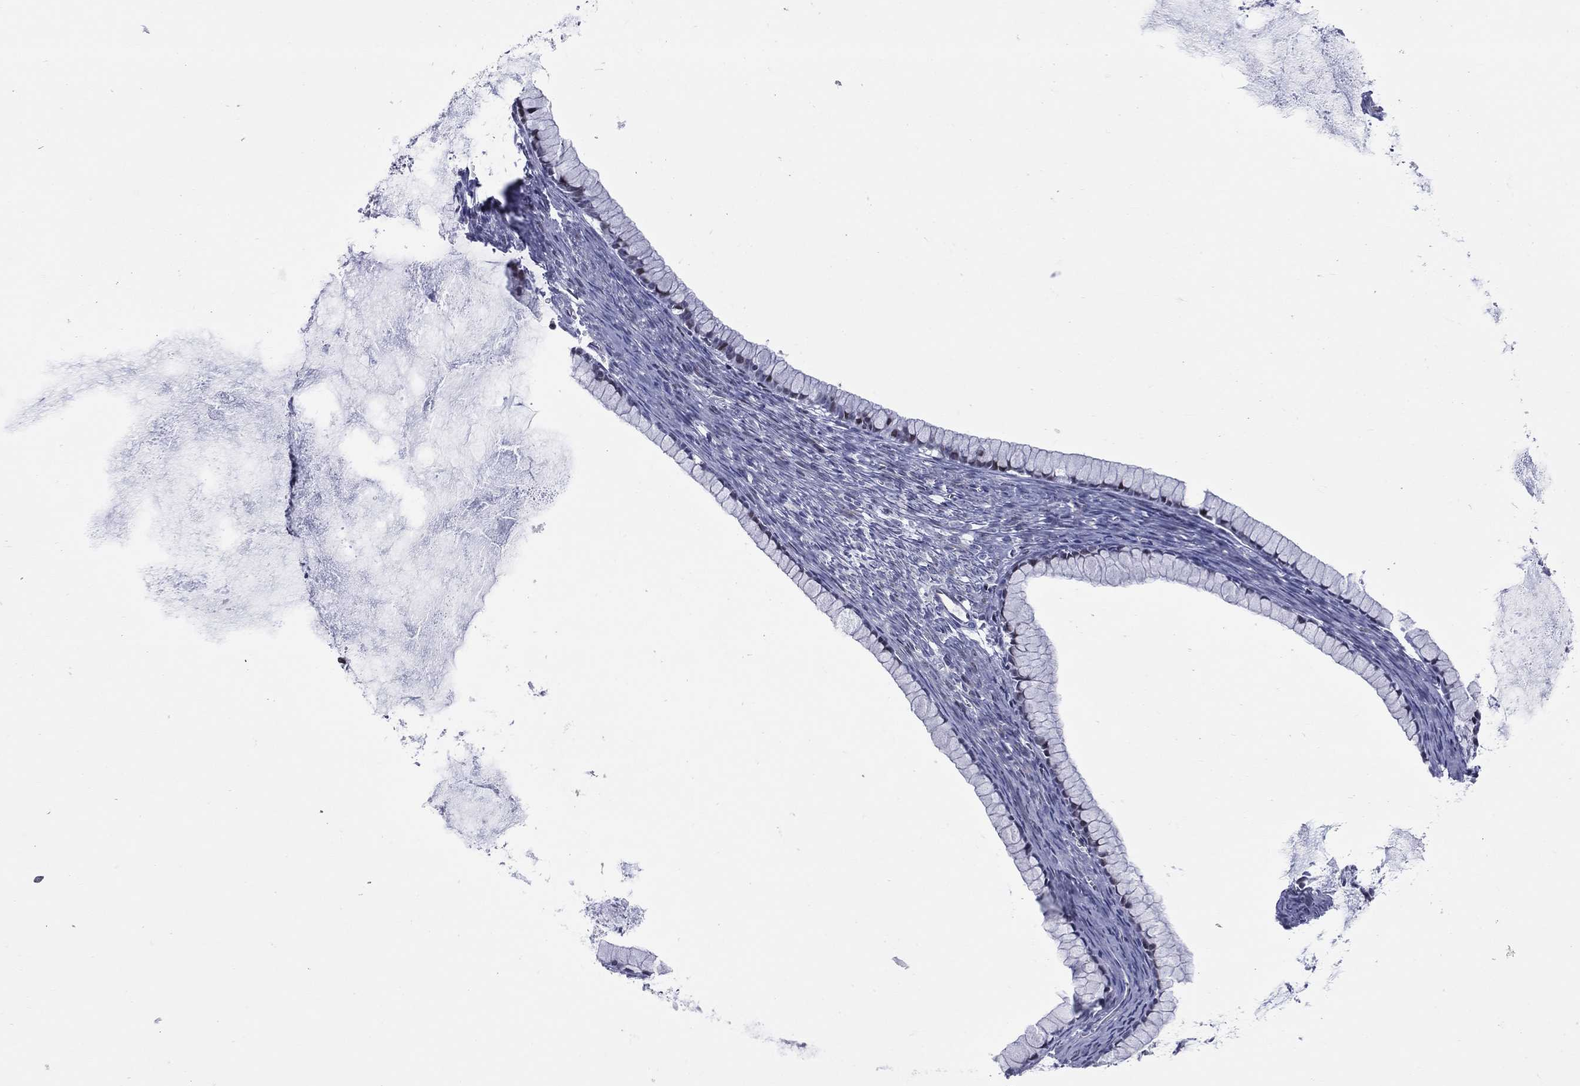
{"staining": {"intensity": "negative", "quantity": "none", "location": "none"}, "tissue": "ovarian cancer", "cell_type": "Tumor cells", "image_type": "cancer", "snomed": [{"axis": "morphology", "description": "Cystadenocarcinoma, mucinous, NOS"}, {"axis": "topography", "description": "Ovary"}], "caption": "Micrograph shows no significant protein expression in tumor cells of ovarian cancer.", "gene": "DBF4B", "patient": {"sex": "female", "age": 41}}